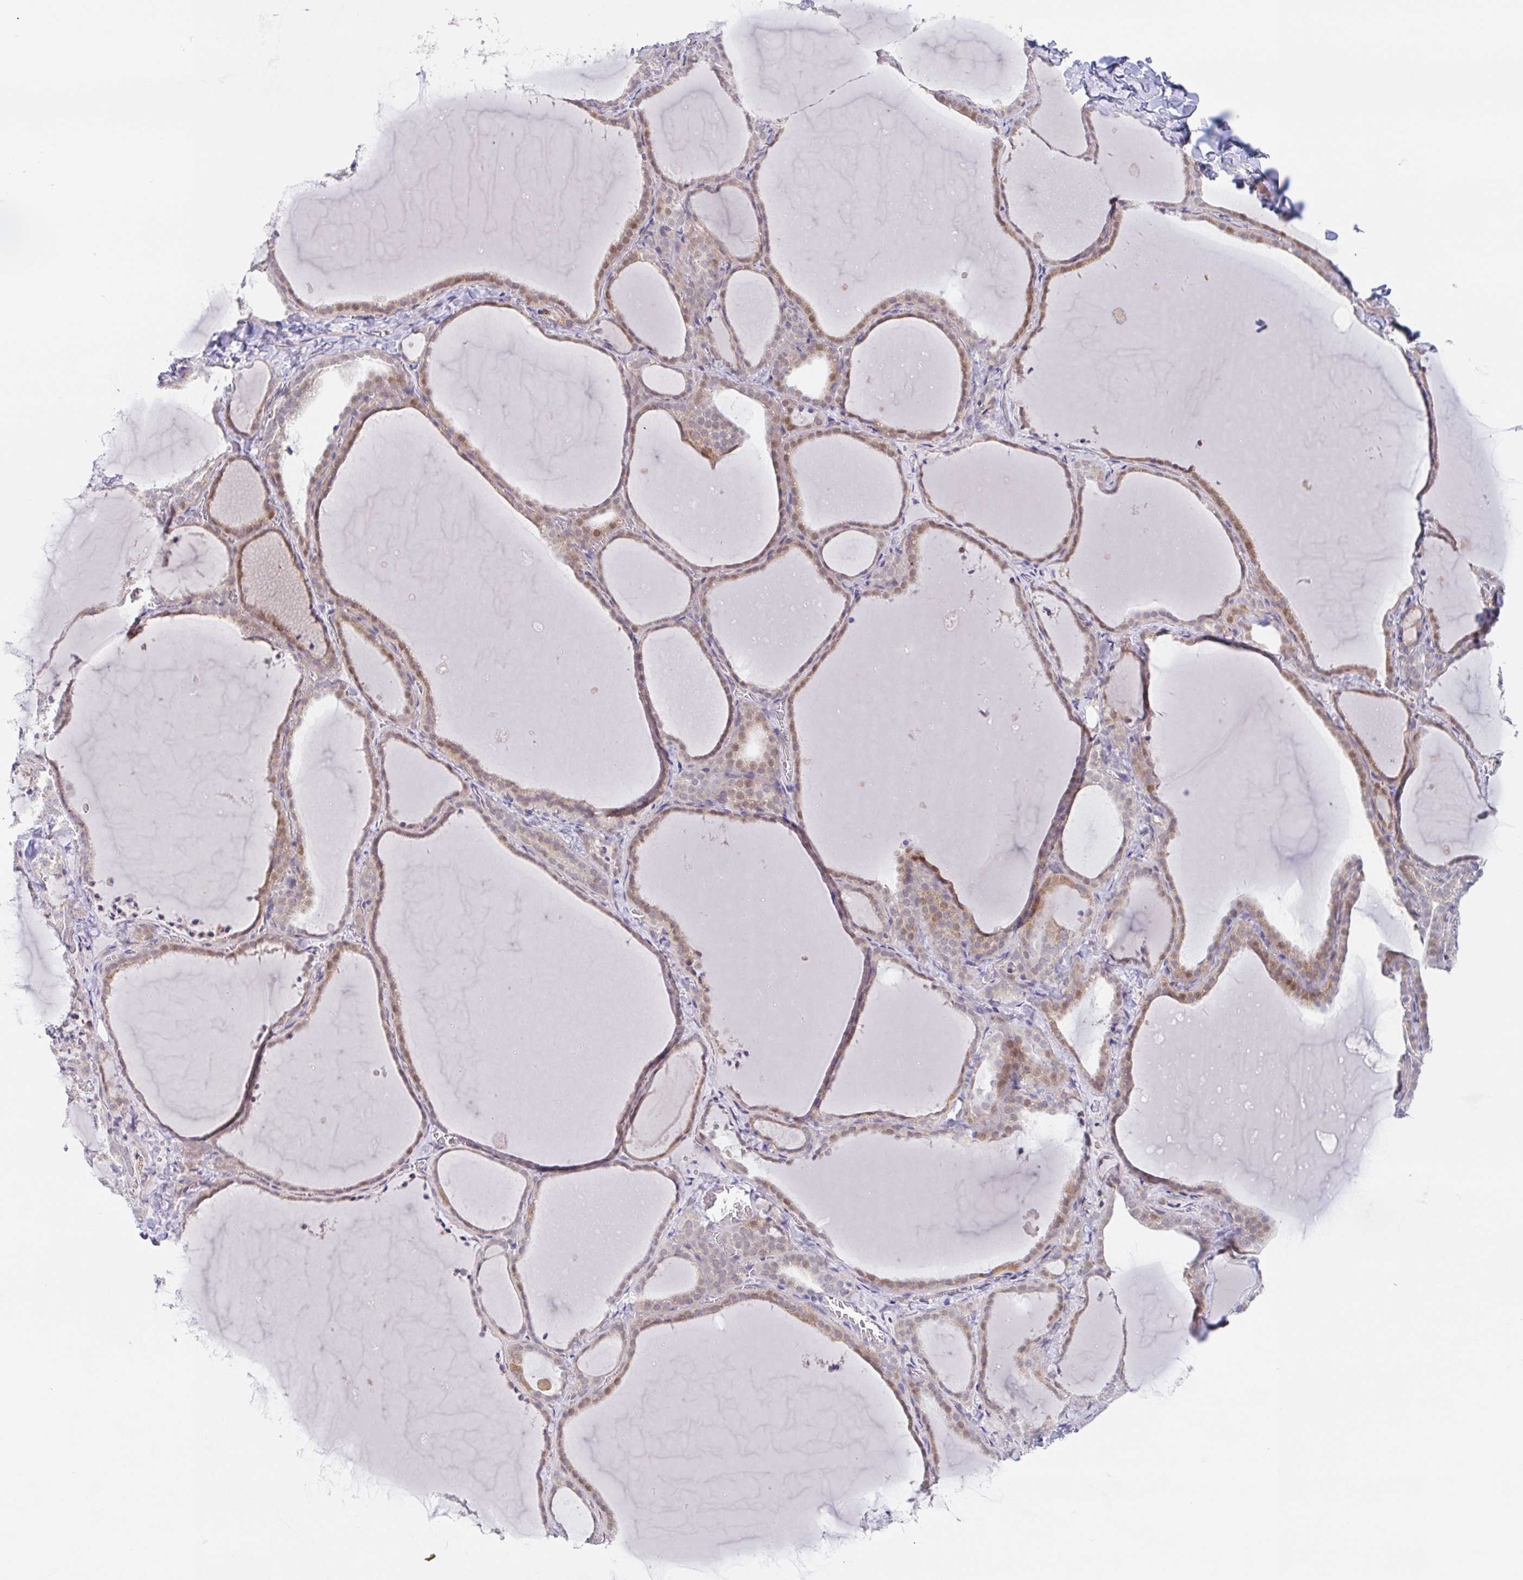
{"staining": {"intensity": "weak", "quantity": "25%-75%", "location": "cytoplasmic/membranous,nuclear"}, "tissue": "thyroid gland", "cell_type": "Glandular cells", "image_type": "normal", "snomed": [{"axis": "morphology", "description": "Normal tissue, NOS"}, {"axis": "topography", "description": "Thyroid gland"}], "caption": "Brown immunohistochemical staining in unremarkable human thyroid gland reveals weak cytoplasmic/membranous,nuclear positivity in approximately 25%-75% of glandular cells.", "gene": "POU2F3", "patient": {"sex": "female", "age": 22}}